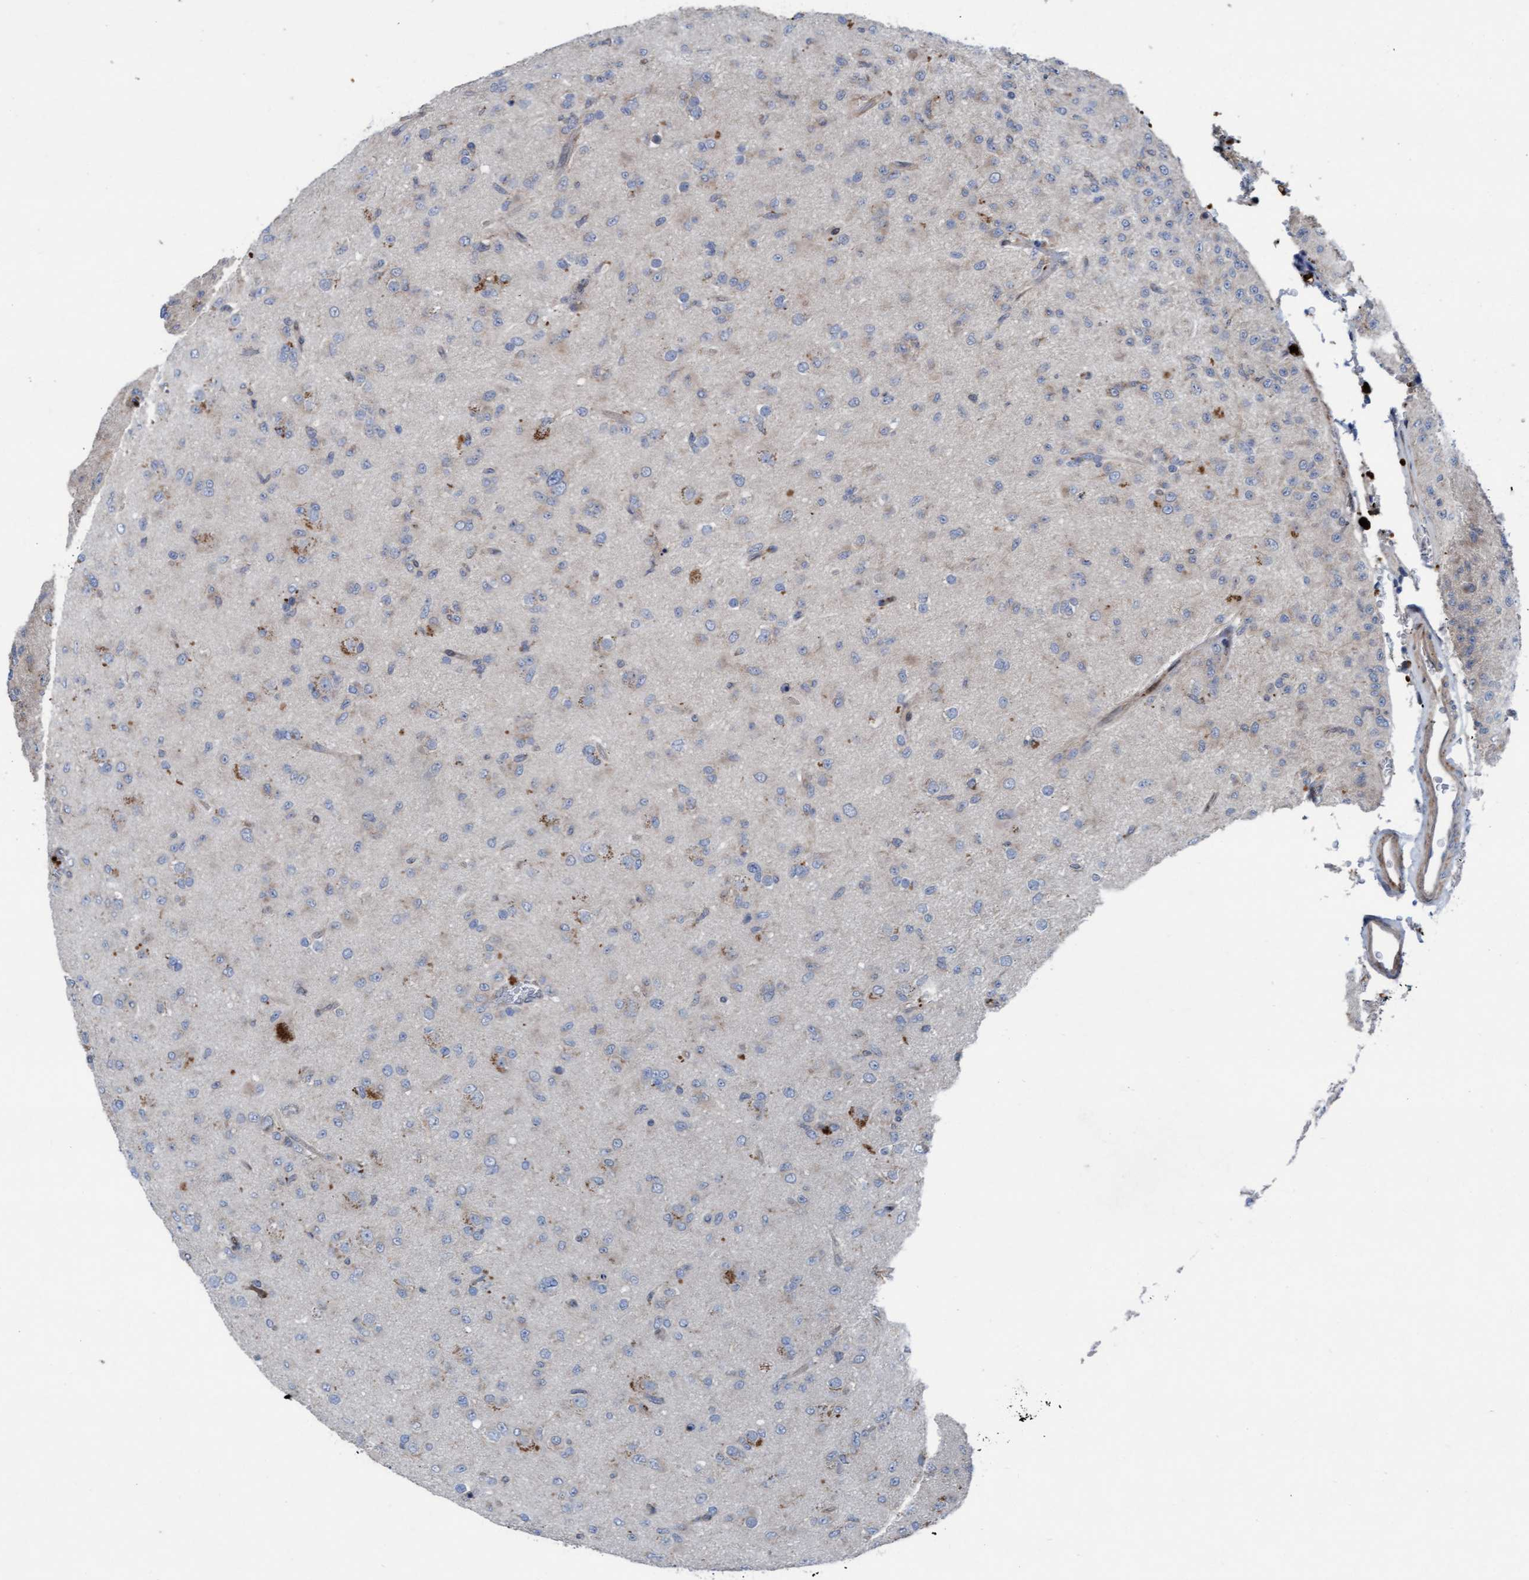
{"staining": {"intensity": "moderate", "quantity": "<25%", "location": "cytoplasmic/membranous"}, "tissue": "glioma", "cell_type": "Tumor cells", "image_type": "cancer", "snomed": [{"axis": "morphology", "description": "Glioma, malignant, Low grade"}, {"axis": "topography", "description": "Brain"}], "caption": "This histopathology image demonstrates immunohistochemistry (IHC) staining of glioma, with low moderate cytoplasmic/membranous positivity in approximately <25% of tumor cells.", "gene": "KLHL26", "patient": {"sex": "male", "age": 65}}